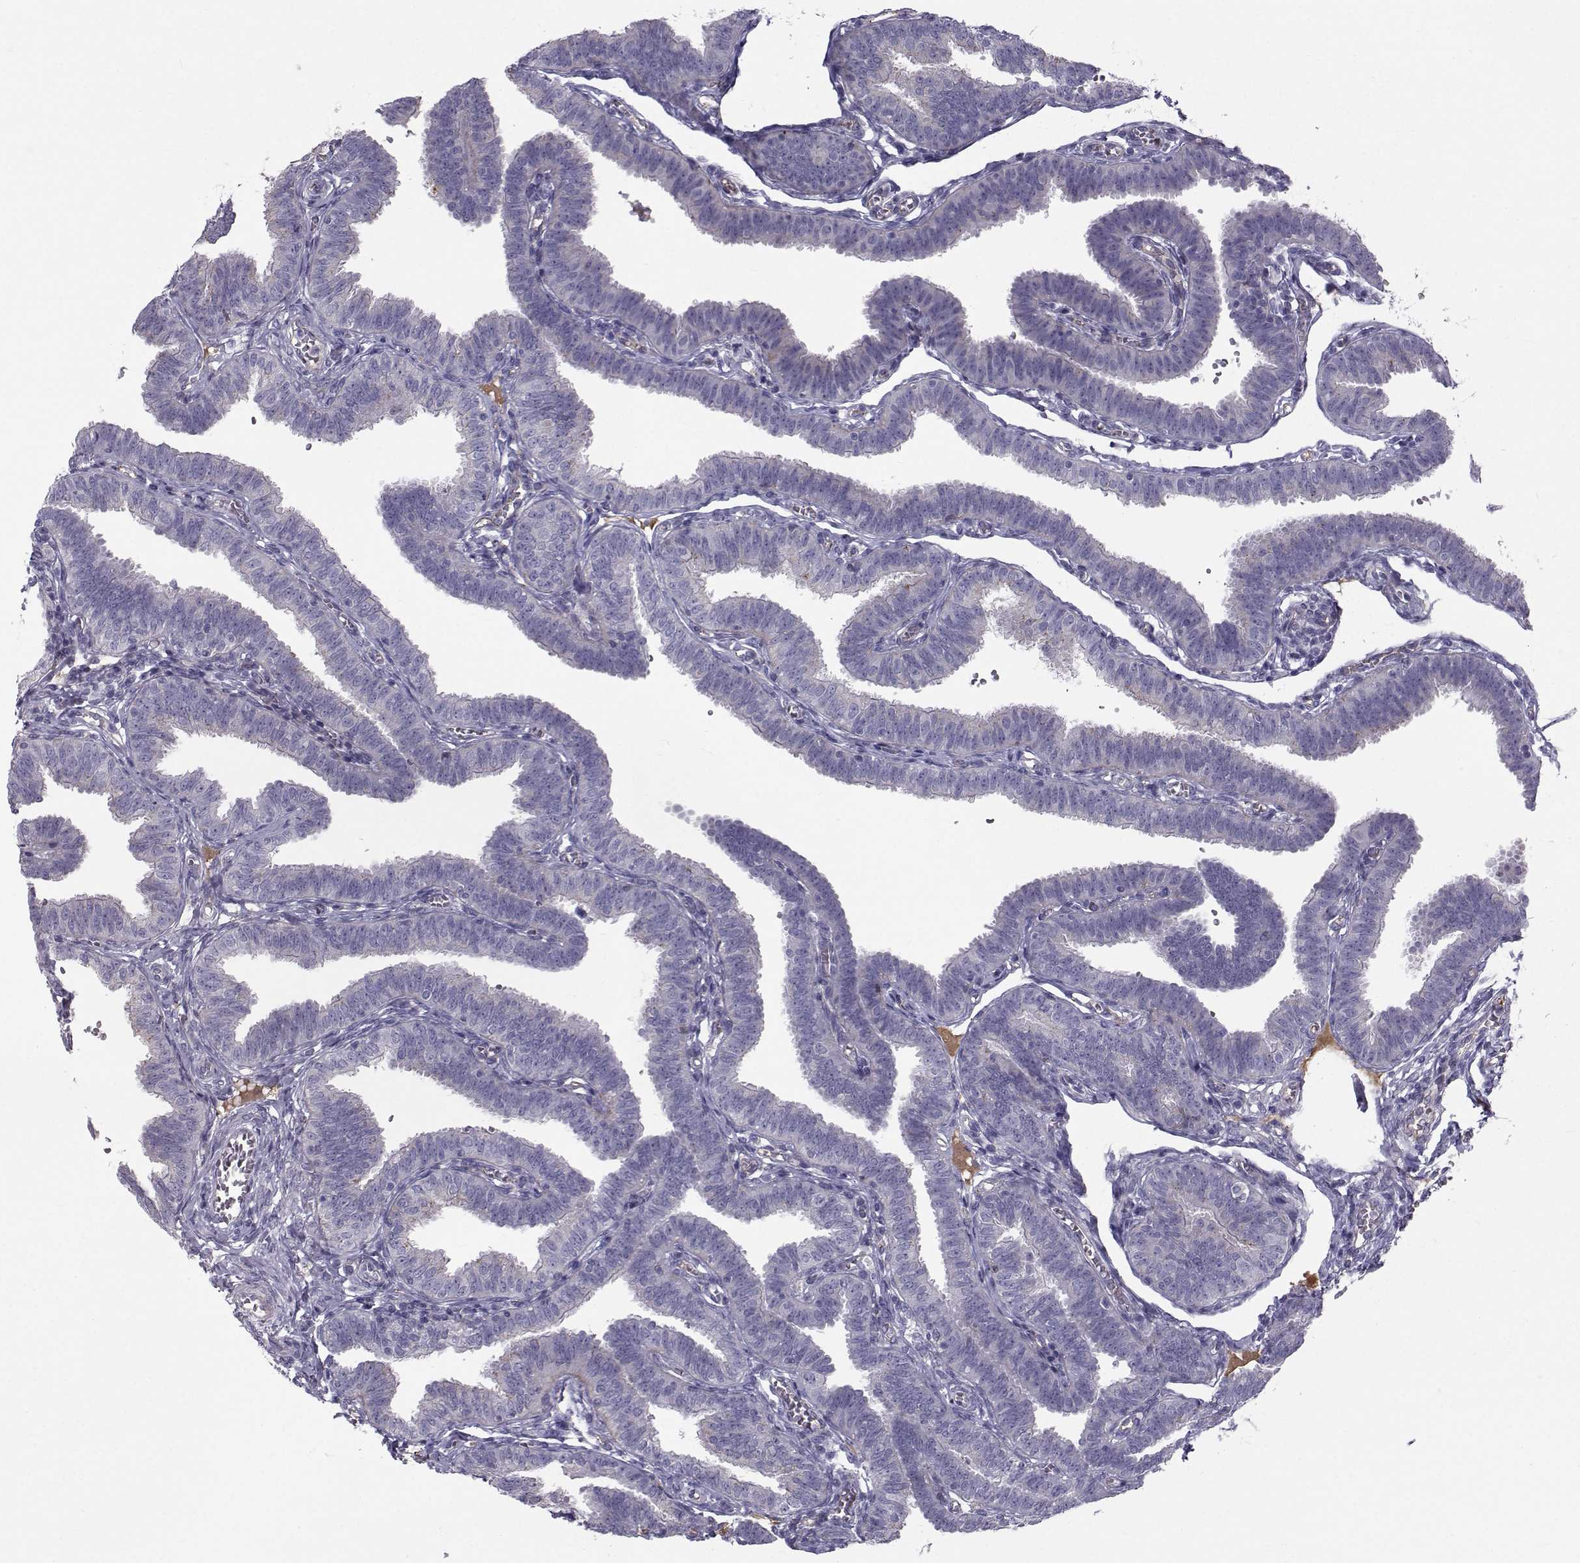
{"staining": {"intensity": "negative", "quantity": "none", "location": "none"}, "tissue": "fallopian tube", "cell_type": "Glandular cells", "image_type": "normal", "snomed": [{"axis": "morphology", "description": "Normal tissue, NOS"}, {"axis": "topography", "description": "Fallopian tube"}], "caption": "IHC photomicrograph of benign fallopian tube stained for a protein (brown), which shows no staining in glandular cells.", "gene": "CALCR", "patient": {"sex": "female", "age": 25}}